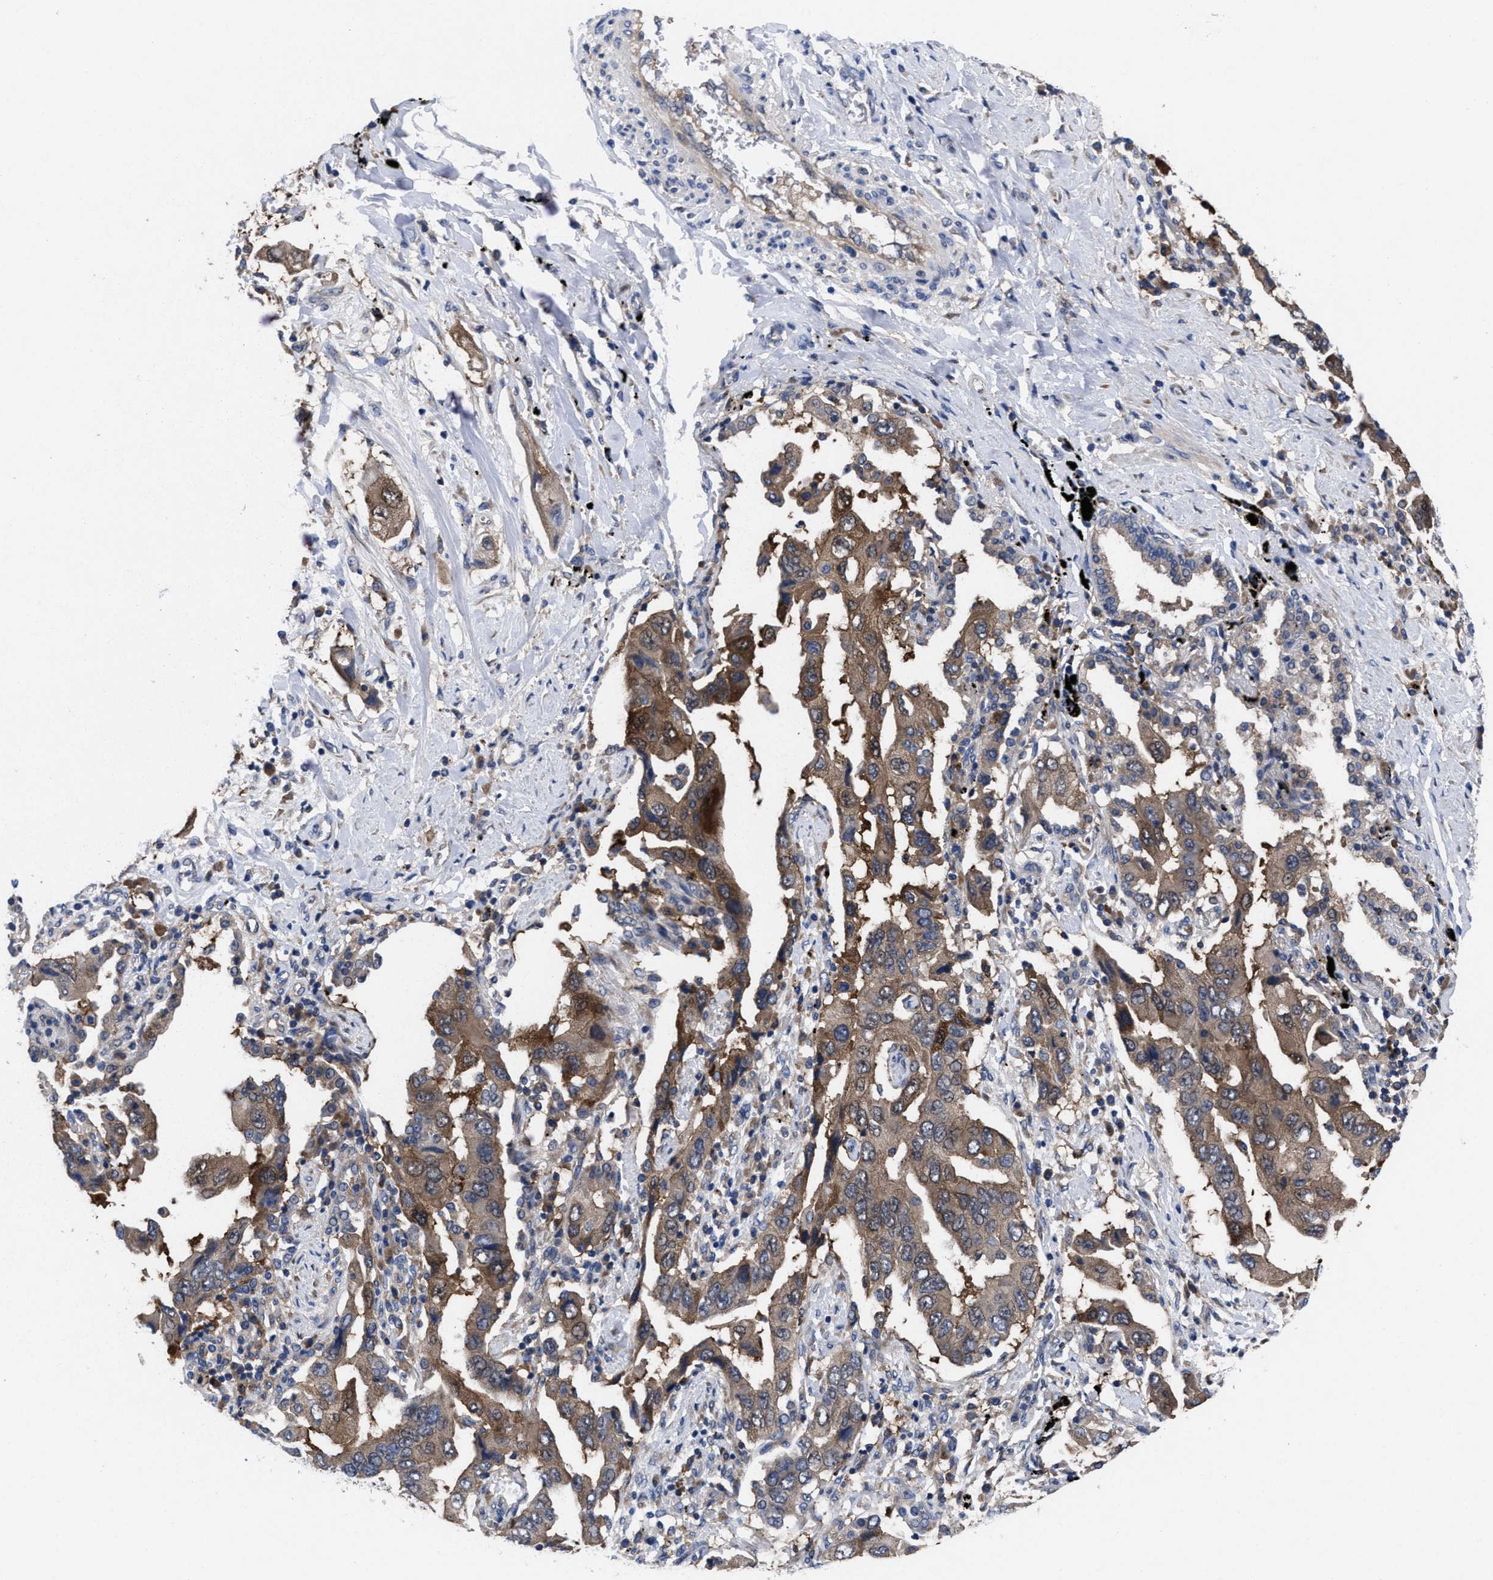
{"staining": {"intensity": "moderate", "quantity": ">75%", "location": "cytoplasmic/membranous"}, "tissue": "lung cancer", "cell_type": "Tumor cells", "image_type": "cancer", "snomed": [{"axis": "morphology", "description": "Adenocarcinoma, NOS"}, {"axis": "topography", "description": "Lung"}], "caption": "Protein analysis of lung cancer (adenocarcinoma) tissue demonstrates moderate cytoplasmic/membranous positivity in approximately >75% of tumor cells. Using DAB (3,3'-diaminobenzidine) (brown) and hematoxylin (blue) stains, captured at high magnification using brightfield microscopy.", "gene": "TXNDC17", "patient": {"sex": "female", "age": 65}}